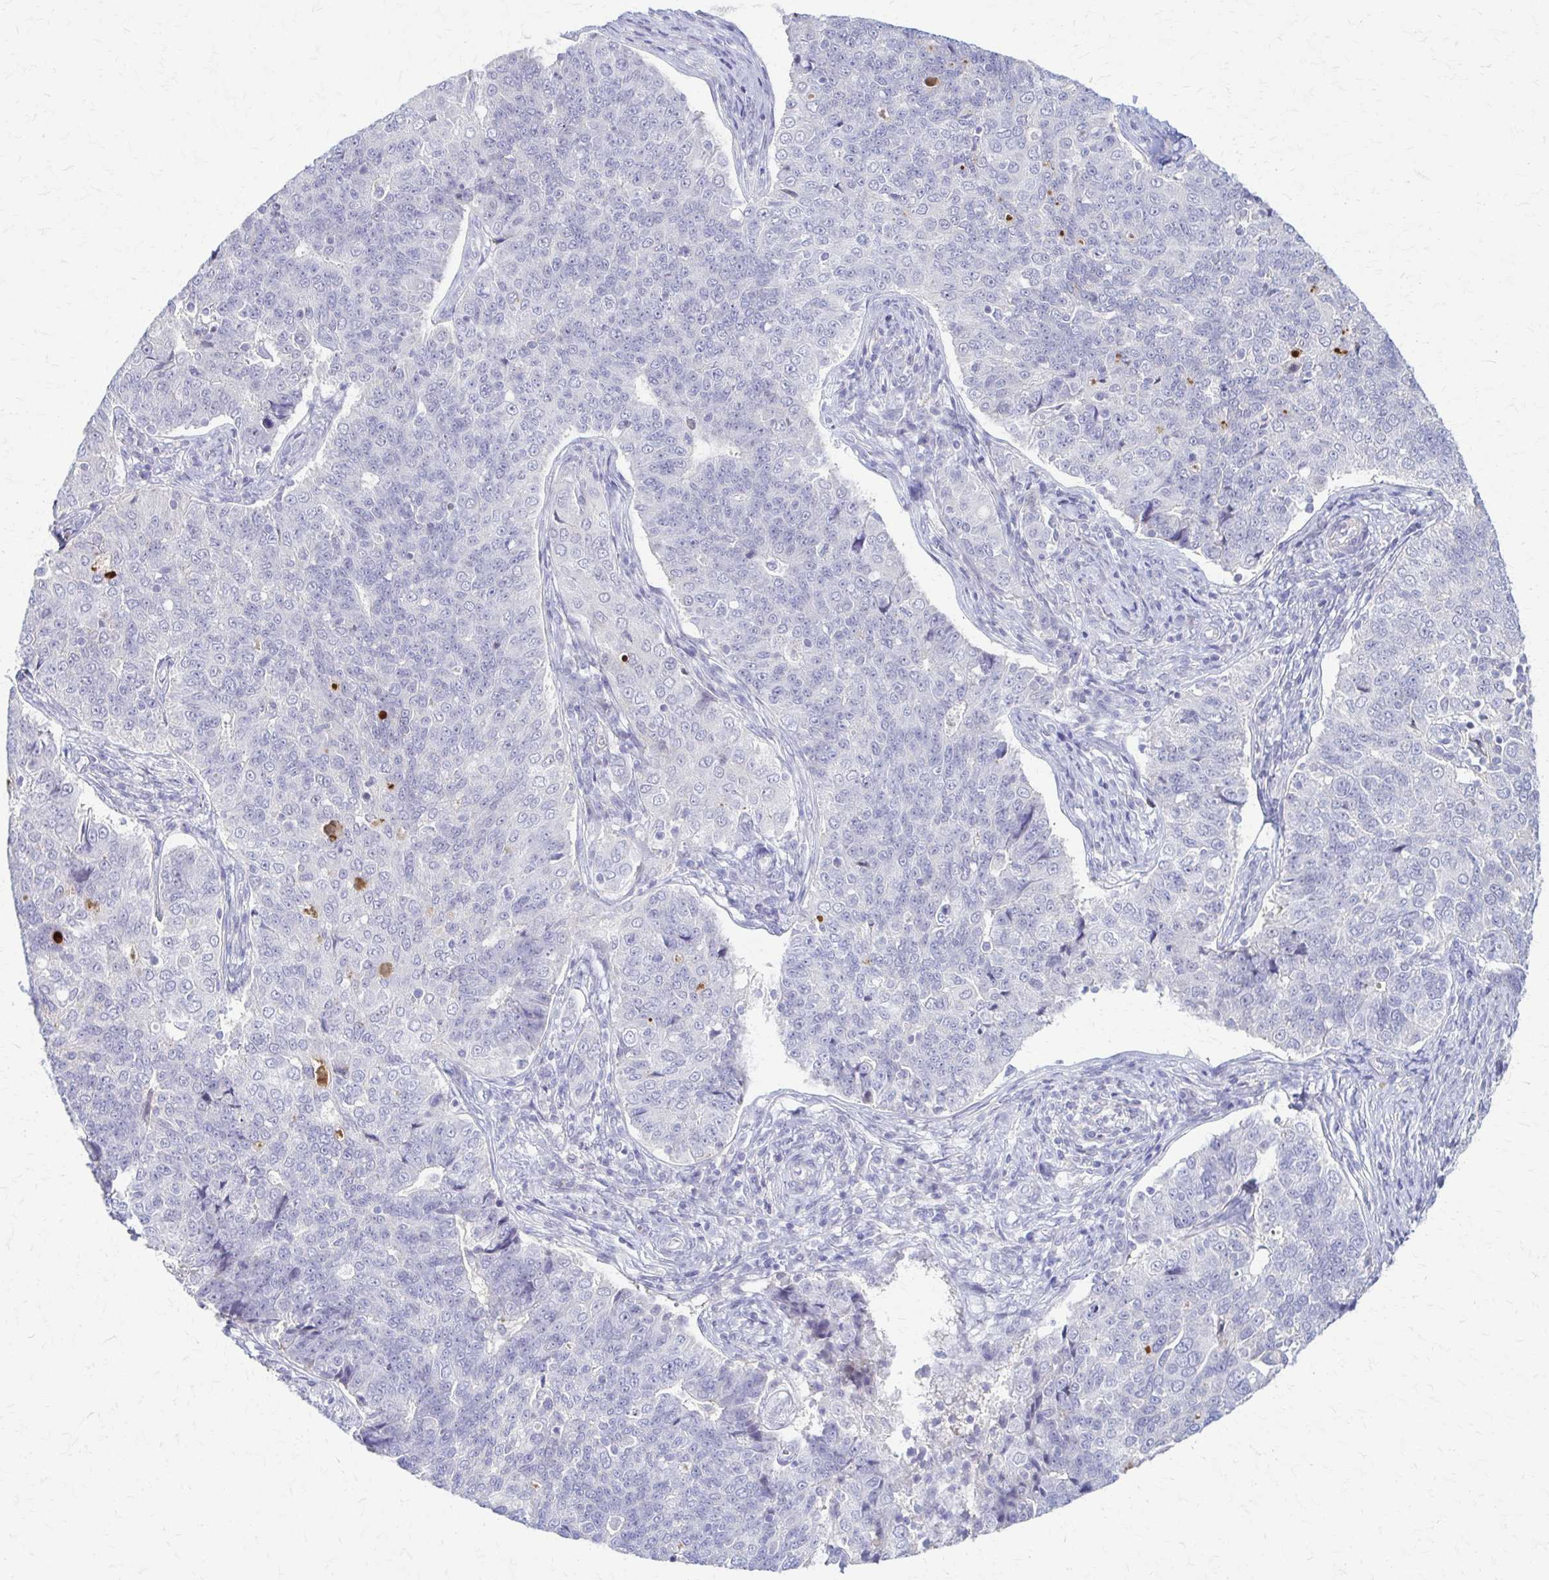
{"staining": {"intensity": "negative", "quantity": "none", "location": "none"}, "tissue": "endometrial cancer", "cell_type": "Tumor cells", "image_type": "cancer", "snomed": [{"axis": "morphology", "description": "Adenocarcinoma, NOS"}, {"axis": "topography", "description": "Endometrium"}], "caption": "A high-resolution micrograph shows IHC staining of endometrial cancer (adenocarcinoma), which shows no significant positivity in tumor cells.", "gene": "RHOBTB2", "patient": {"sex": "female", "age": 43}}